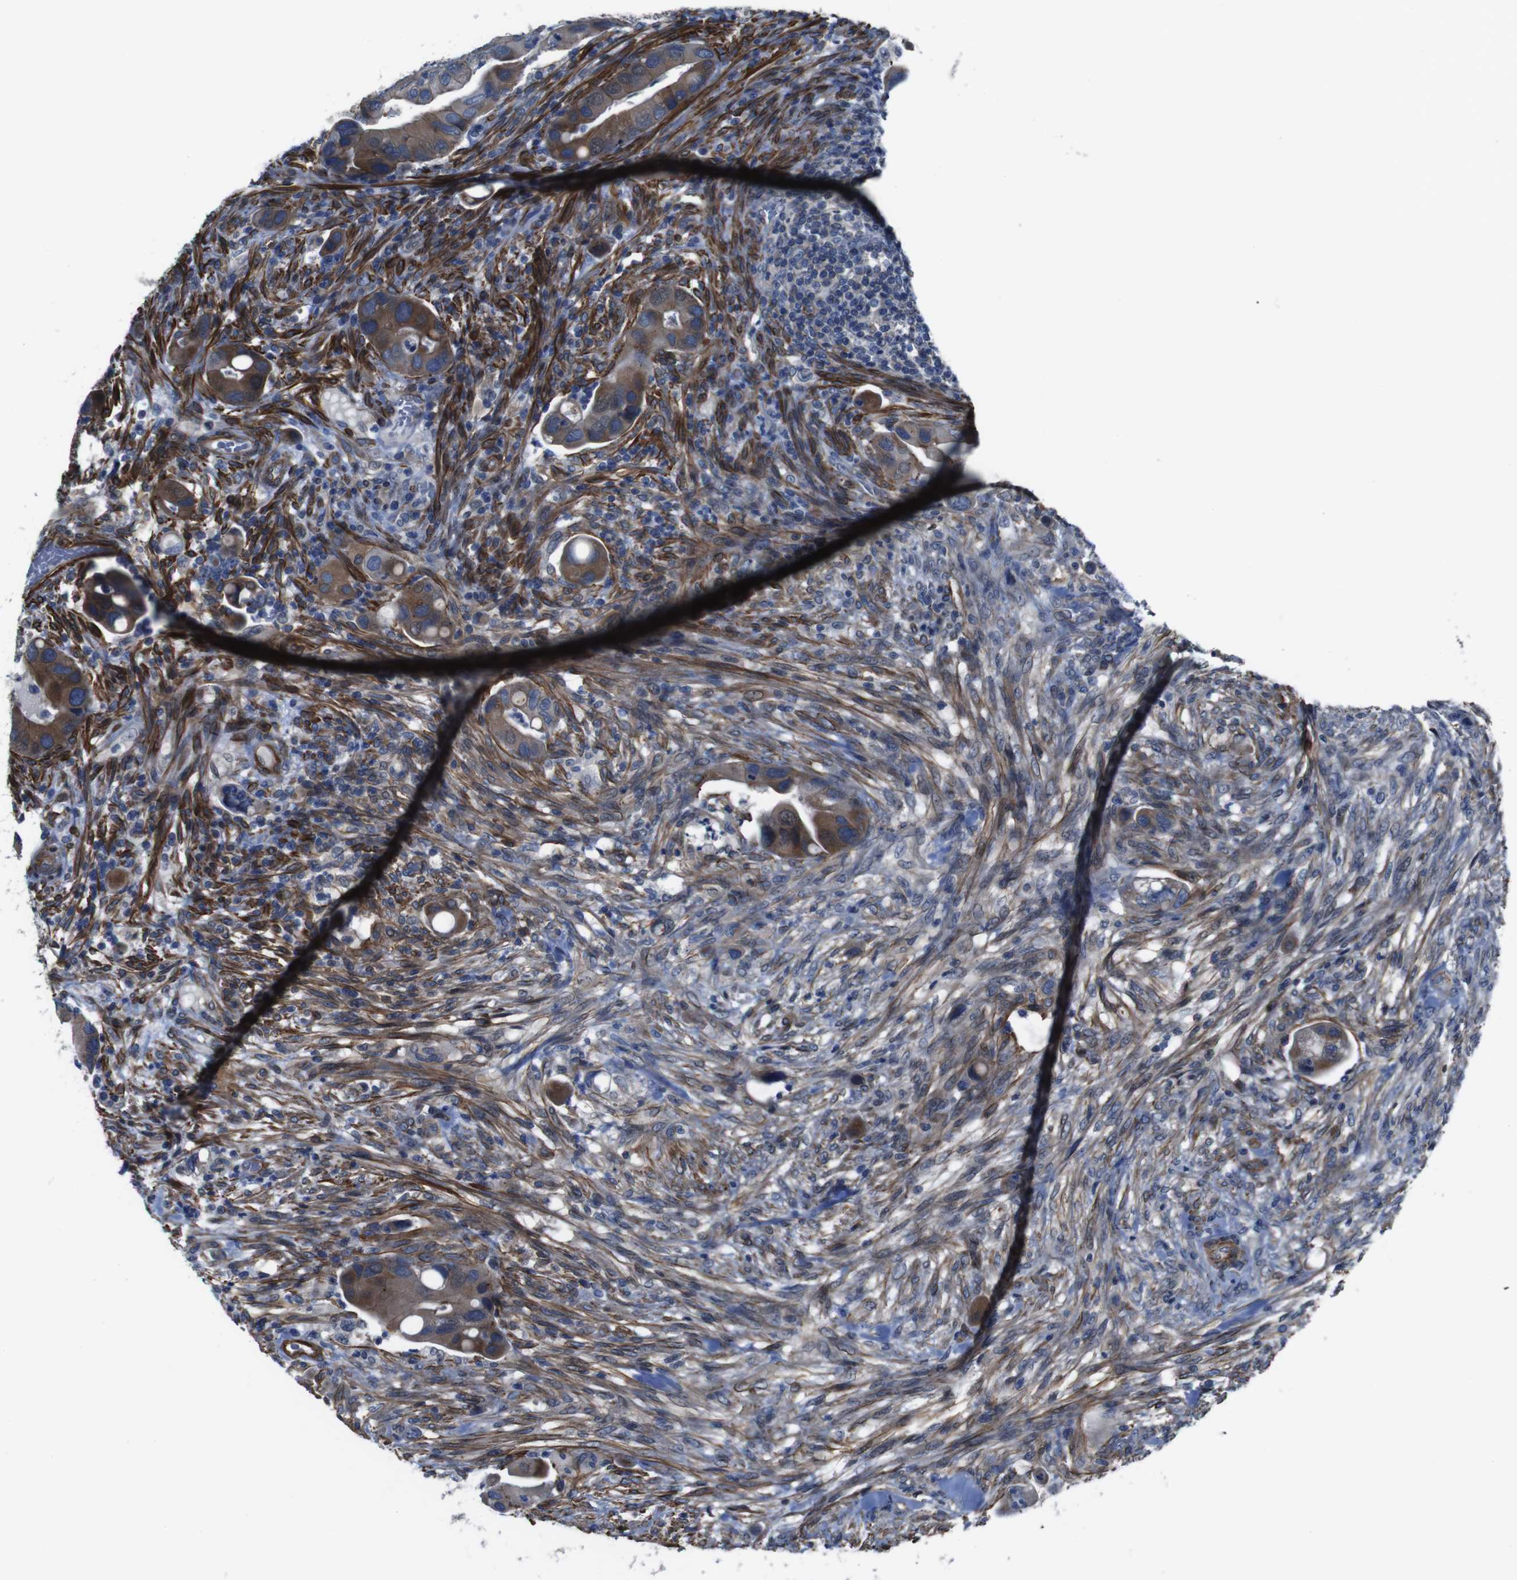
{"staining": {"intensity": "moderate", "quantity": ">75%", "location": "cytoplasmic/membranous"}, "tissue": "colorectal cancer", "cell_type": "Tumor cells", "image_type": "cancer", "snomed": [{"axis": "morphology", "description": "Adenocarcinoma, NOS"}, {"axis": "topography", "description": "Rectum"}], "caption": "Colorectal adenocarcinoma was stained to show a protein in brown. There is medium levels of moderate cytoplasmic/membranous staining in approximately >75% of tumor cells.", "gene": "GGT7", "patient": {"sex": "female", "age": 57}}